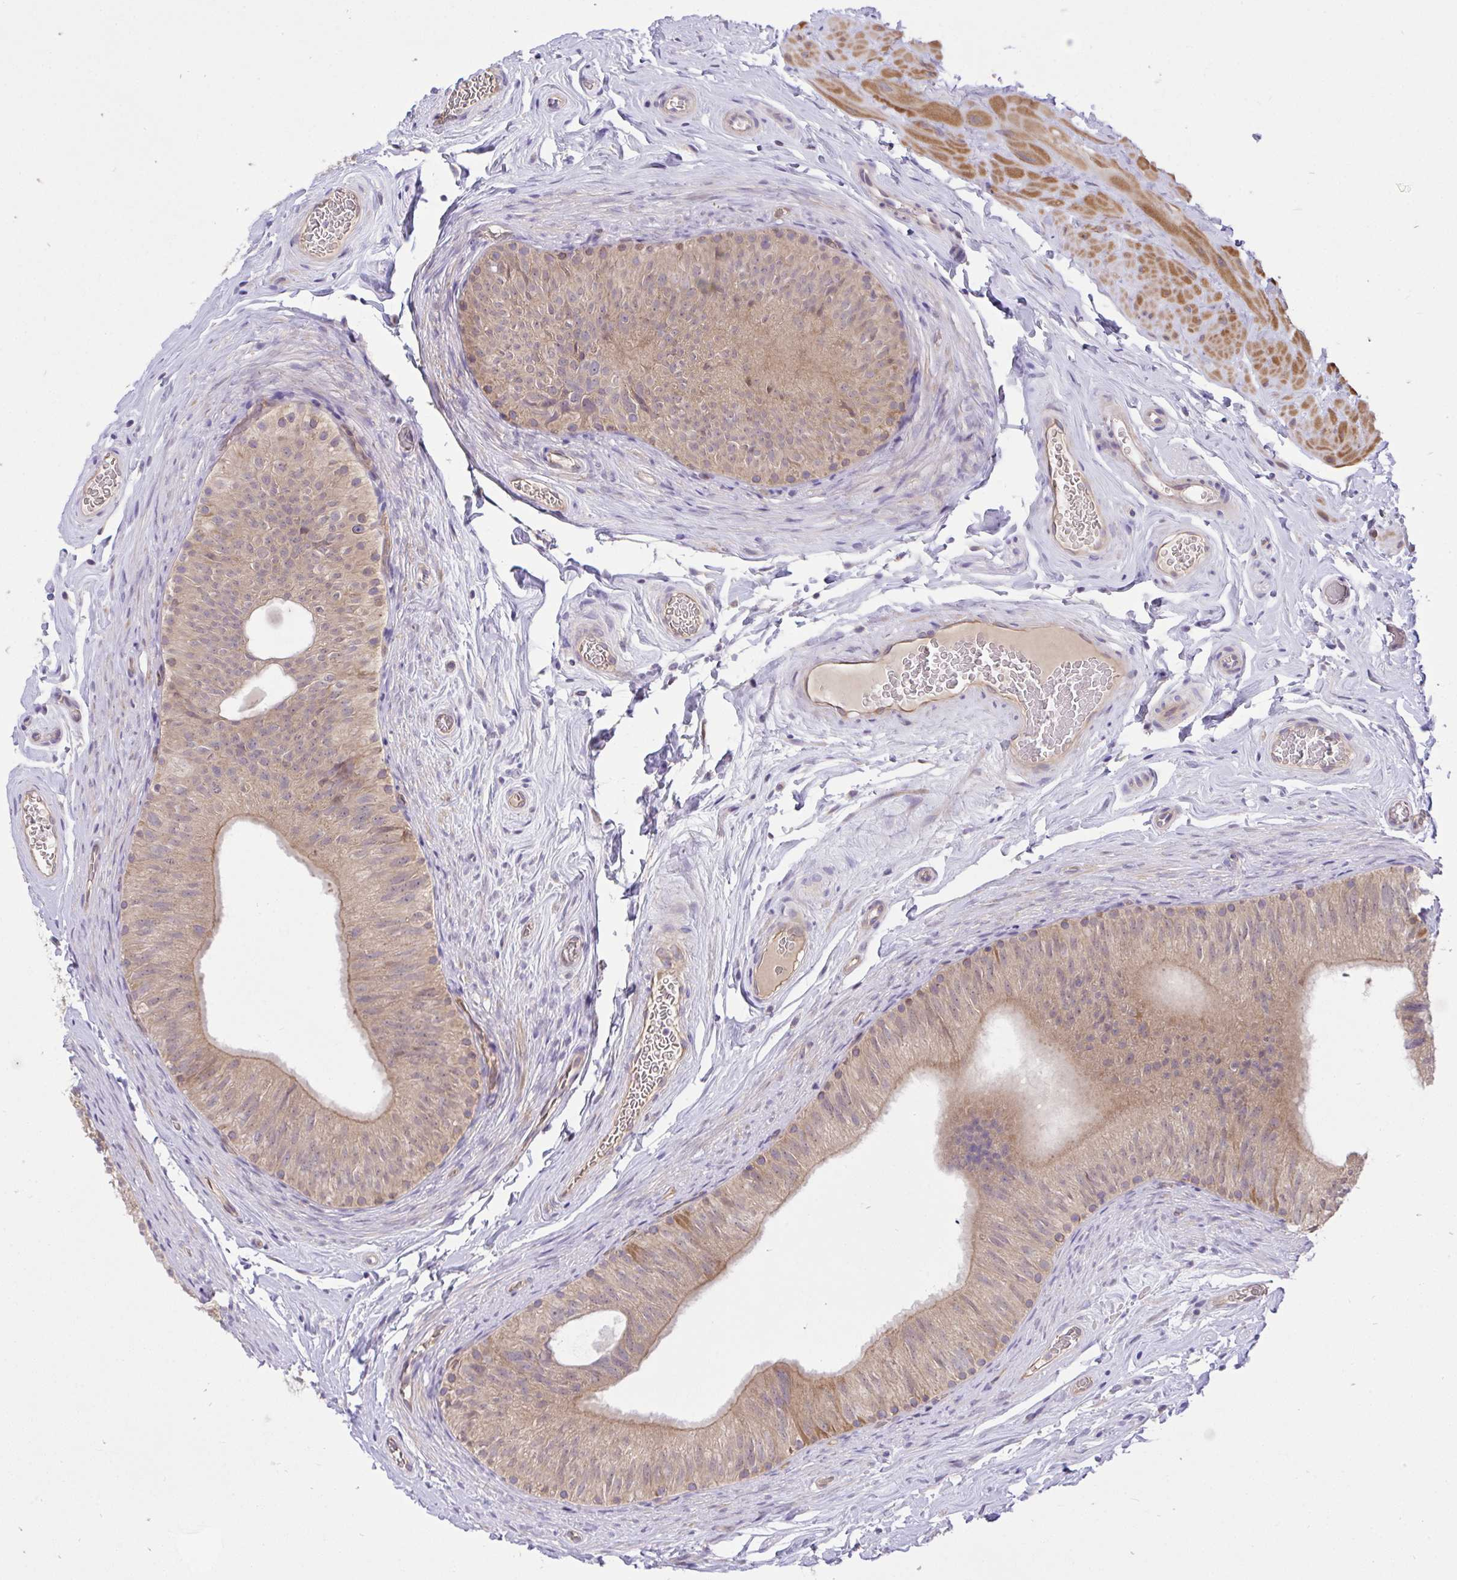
{"staining": {"intensity": "moderate", "quantity": ">75%", "location": "cytoplasmic/membranous"}, "tissue": "epididymis", "cell_type": "Glandular cells", "image_type": "normal", "snomed": [{"axis": "morphology", "description": "Normal tissue, NOS"}, {"axis": "topography", "description": "Epididymis, spermatic cord, NOS"}, {"axis": "topography", "description": "Epididymis"}], "caption": "High-magnification brightfield microscopy of unremarkable epididymis stained with DAB (brown) and counterstained with hematoxylin (blue). glandular cells exhibit moderate cytoplasmic/membranous staining is seen in about>75% of cells.", "gene": "C19orf54", "patient": {"sex": "male", "age": 31}}